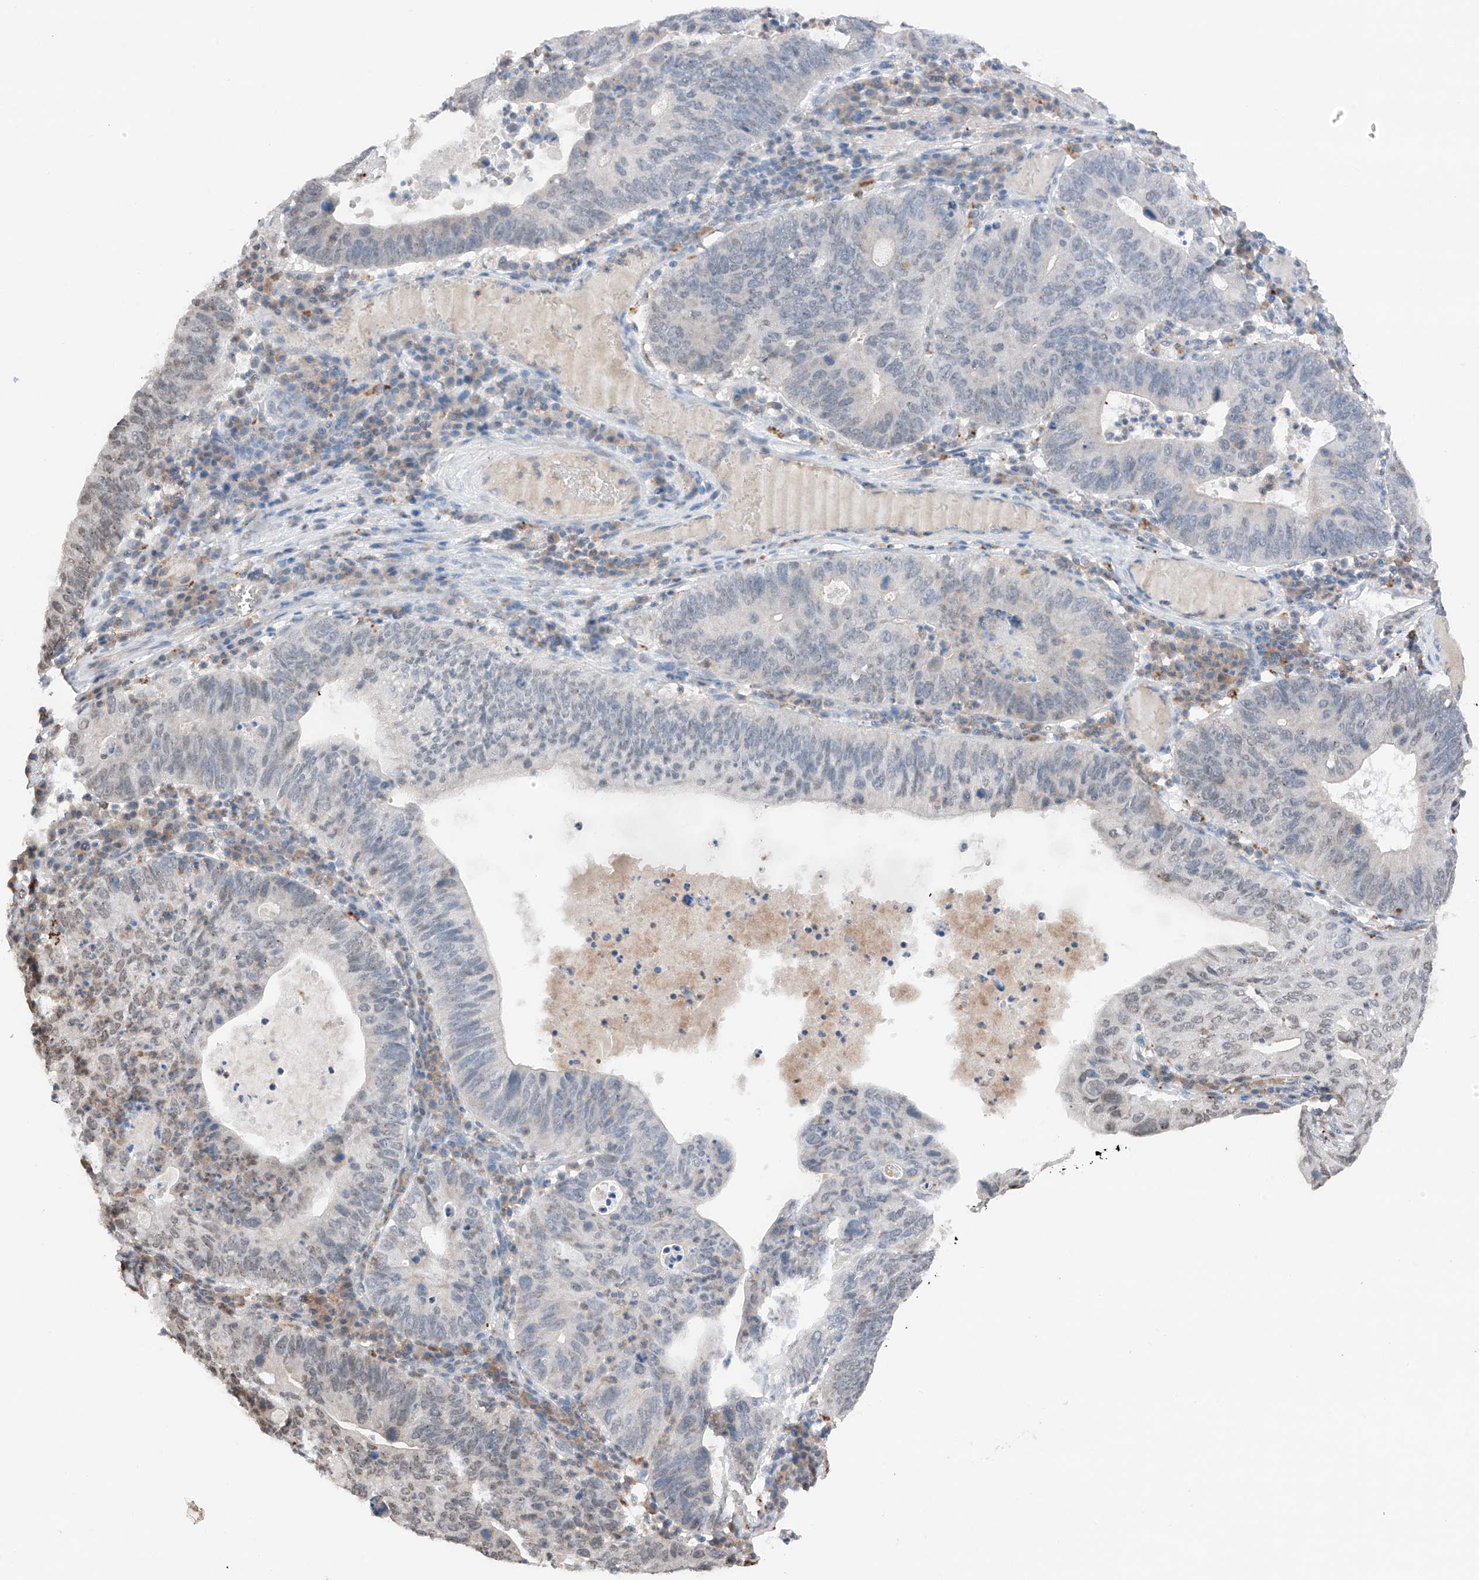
{"staining": {"intensity": "weak", "quantity": "<25%", "location": "nuclear"}, "tissue": "stomach cancer", "cell_type": "Tumor cells", "image_type": "cancer", "snomed": [{"axis": "morphology", "description": "Adenocarcinoma, NOS"}, {"axis": "topography", "description": "Stomach"}], "caption": "IHC photomicrograph of neoplastic tissue: human stomach adenocarcinoma stained with DAB (3,3'-diaminobenzidine) shows no significant protein expression in tumor cells. (DAB IHC, high magnification).", "gene": "TBX4", "patient": {"sex": "male", "age": 59}}